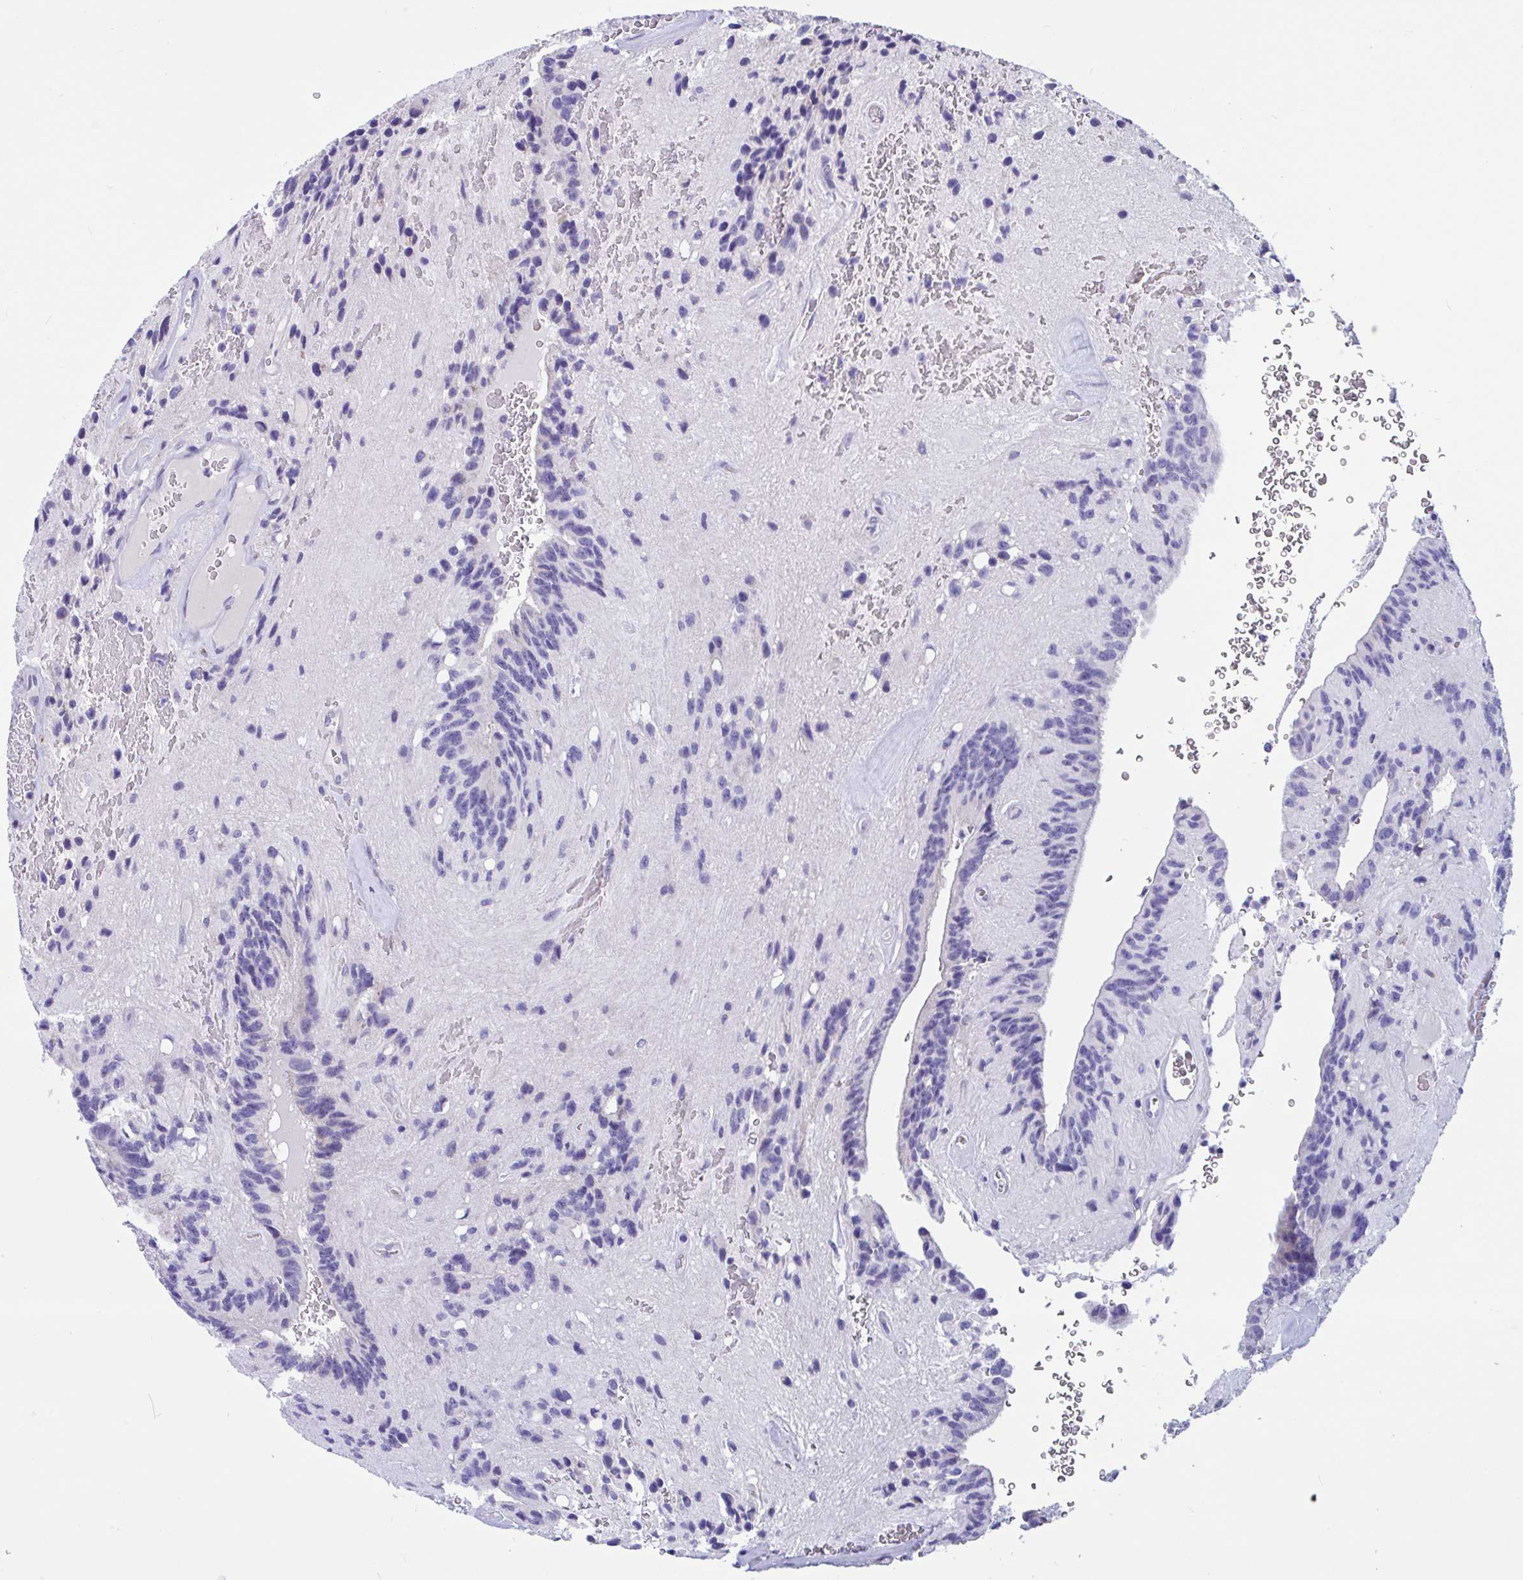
{"staining": {"intensity": "negative", "quantity": "none", "location": "none"}, "tissue": "glioma", "cell_type": "Tumor cells", "image_type": "cancer", "snomed": [{"axis": "morphology", "description": "Glioma, malignant, Low grade"}, {"axis": "topography", "description": "Brain"}], "caption": "DAB (3,3'-diaminobenzidine) immunohistochemical staining of human malignant low-grade glioma exhibits no significant staining in tumor cells.", "gene": "OR13A1", "patient": {"sex": "male", "age": 31}}